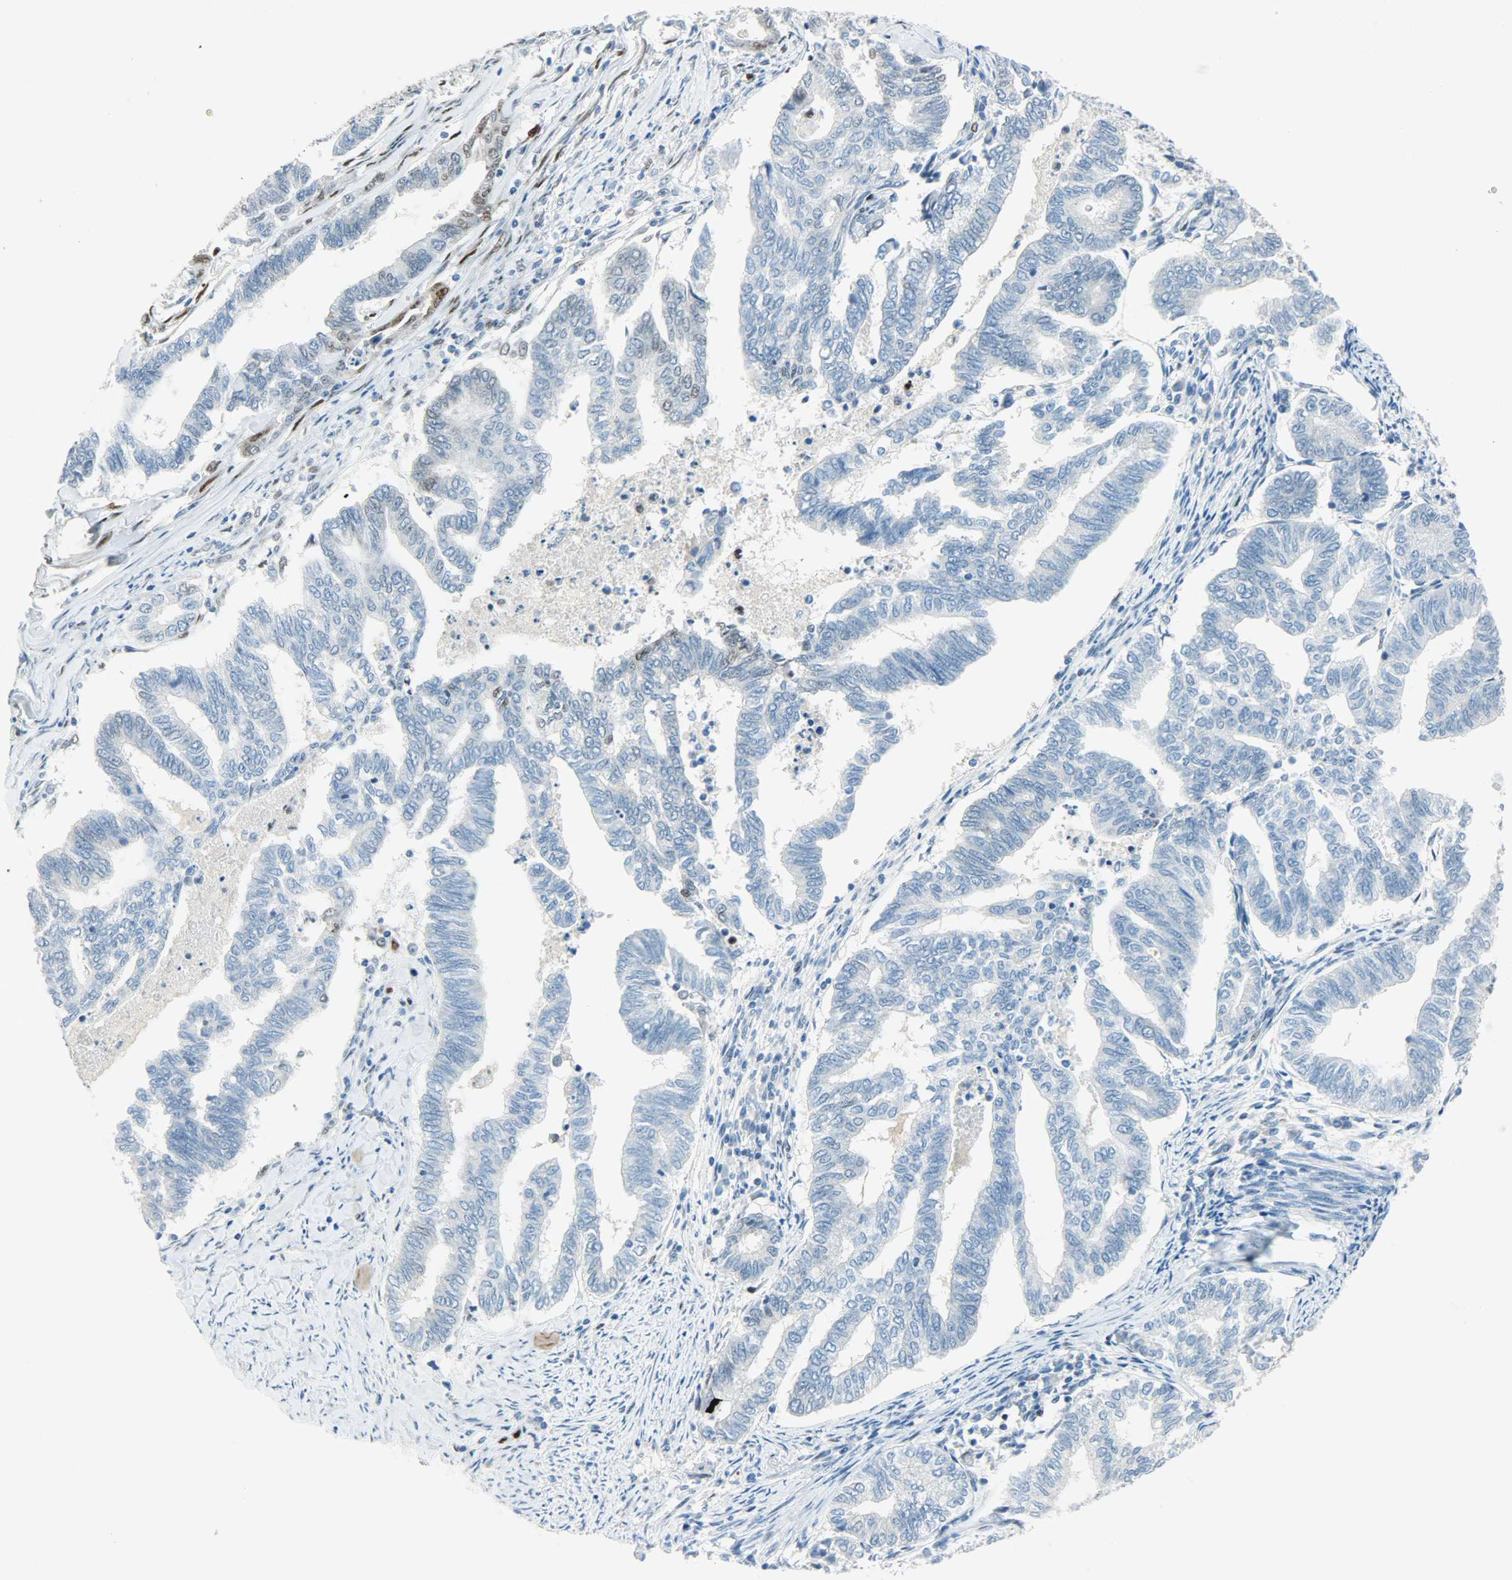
{"staining": {"intensity": "negative", "quantity": "none", "location": "none"}, "tissue": "endometrial cancer", "cell_type": "Tumor cells", "image_type": "cancer", "snomed": [{"axis": "morphology", "description": "Adenocarcinoma, NOS"}, {"axis": "topography", "description": "Endometrium"}], "caption": "Protein analysis of endometrial cancer (adenocarcinoma) displays no significant expression in tumor cells.", "gene": "JUNB", "patient": {"sex": "female", "age": 79}}